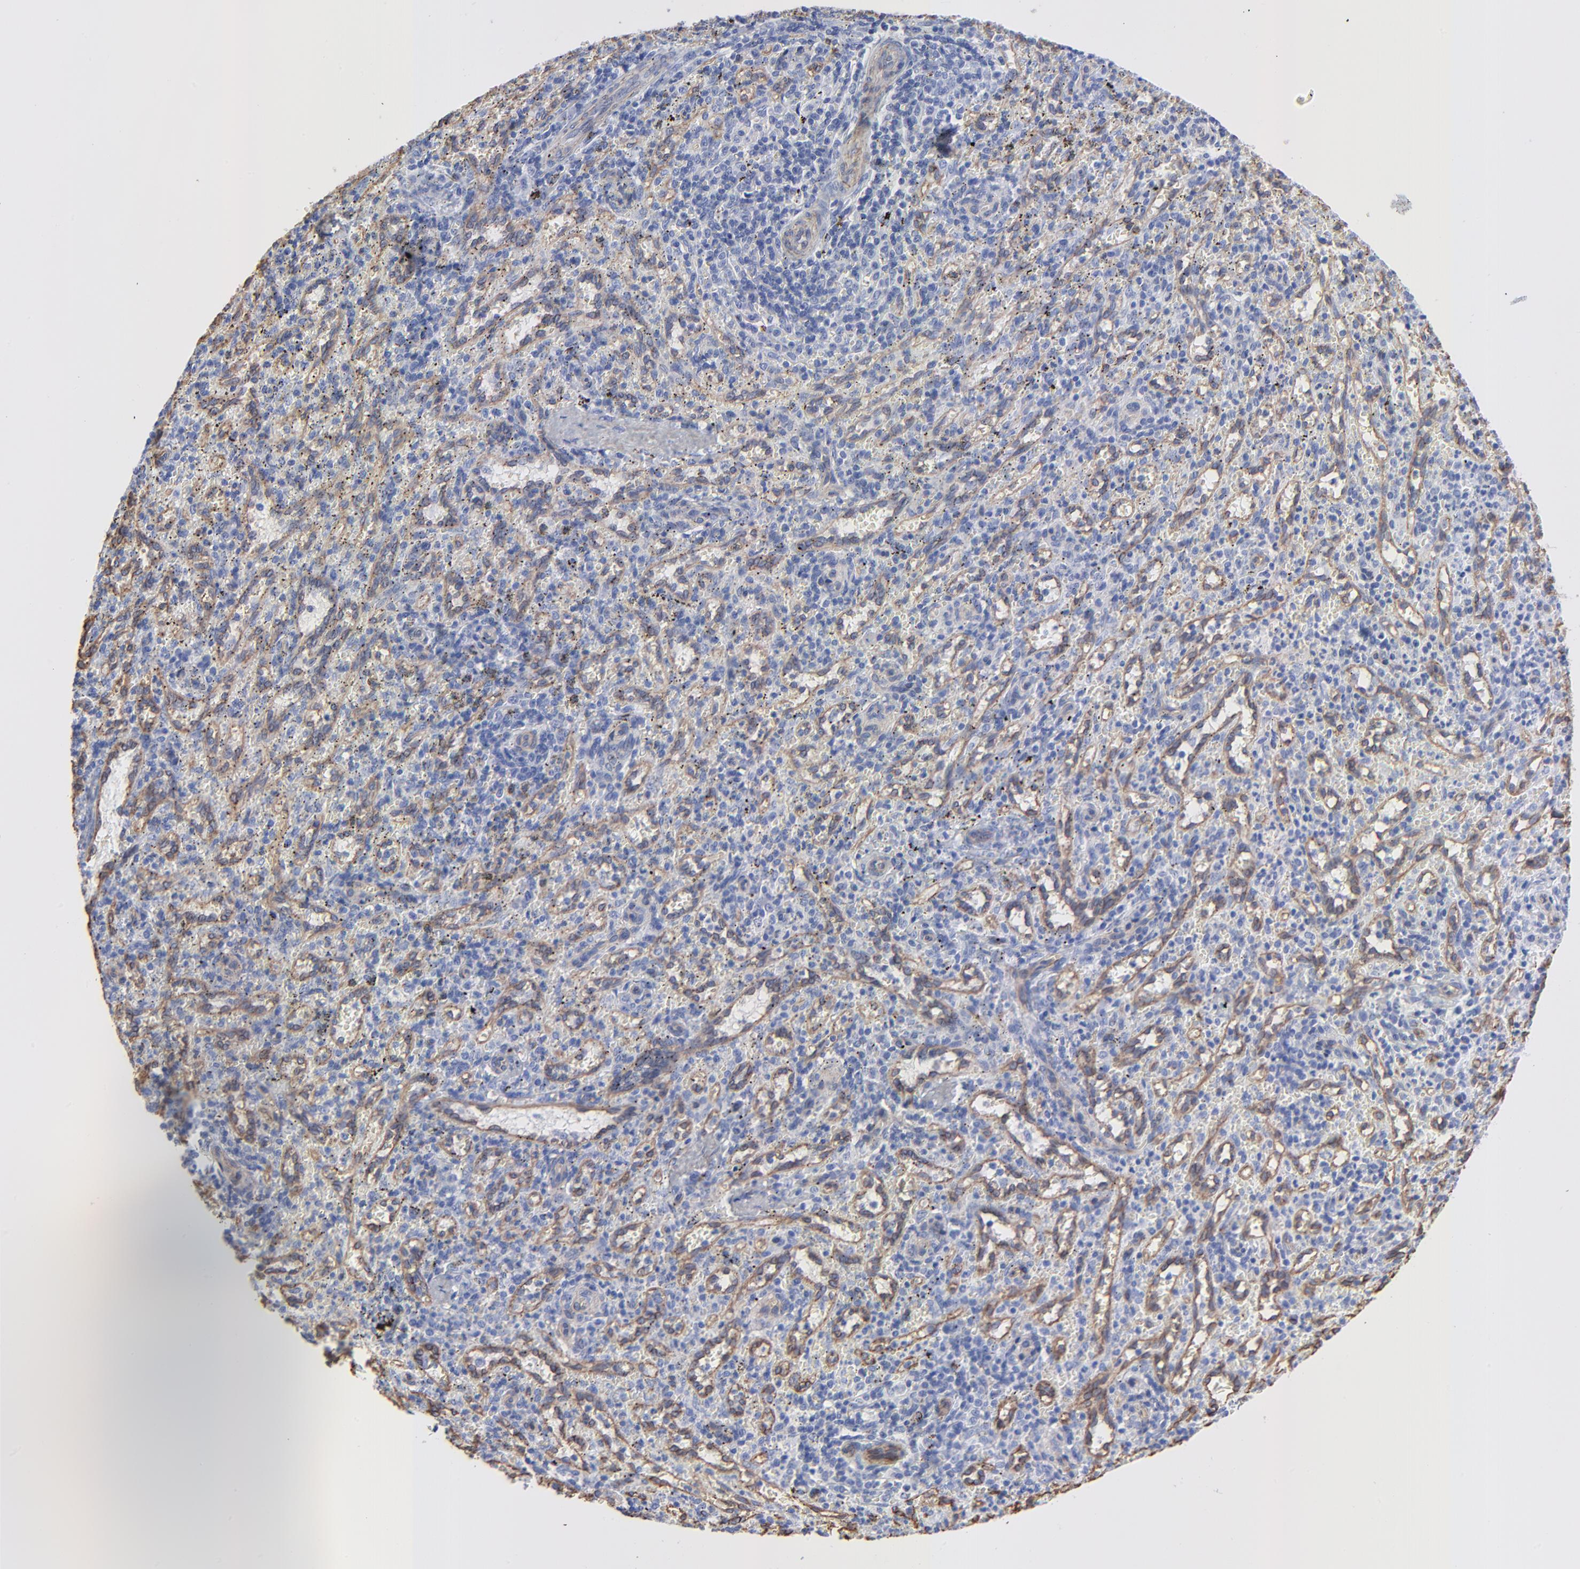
{"staining": {"intensity": "negative", "quantity": "none", "location": "none"}, "tissue": "spleen", "cell_type": "Cells in red pulp", "image_type": "normal", "snomed": [{"axis": "morphology", "description": "Normal tissue, NOS"}, {"axis": "topography", "description": "Spleen"}], "caption": "The immunohistochemistry photomicrograph has no significant positivity in cells in red pulp of spleen.", "gene": "CAV1", "patient": {"sex": "female", "age": 10}}